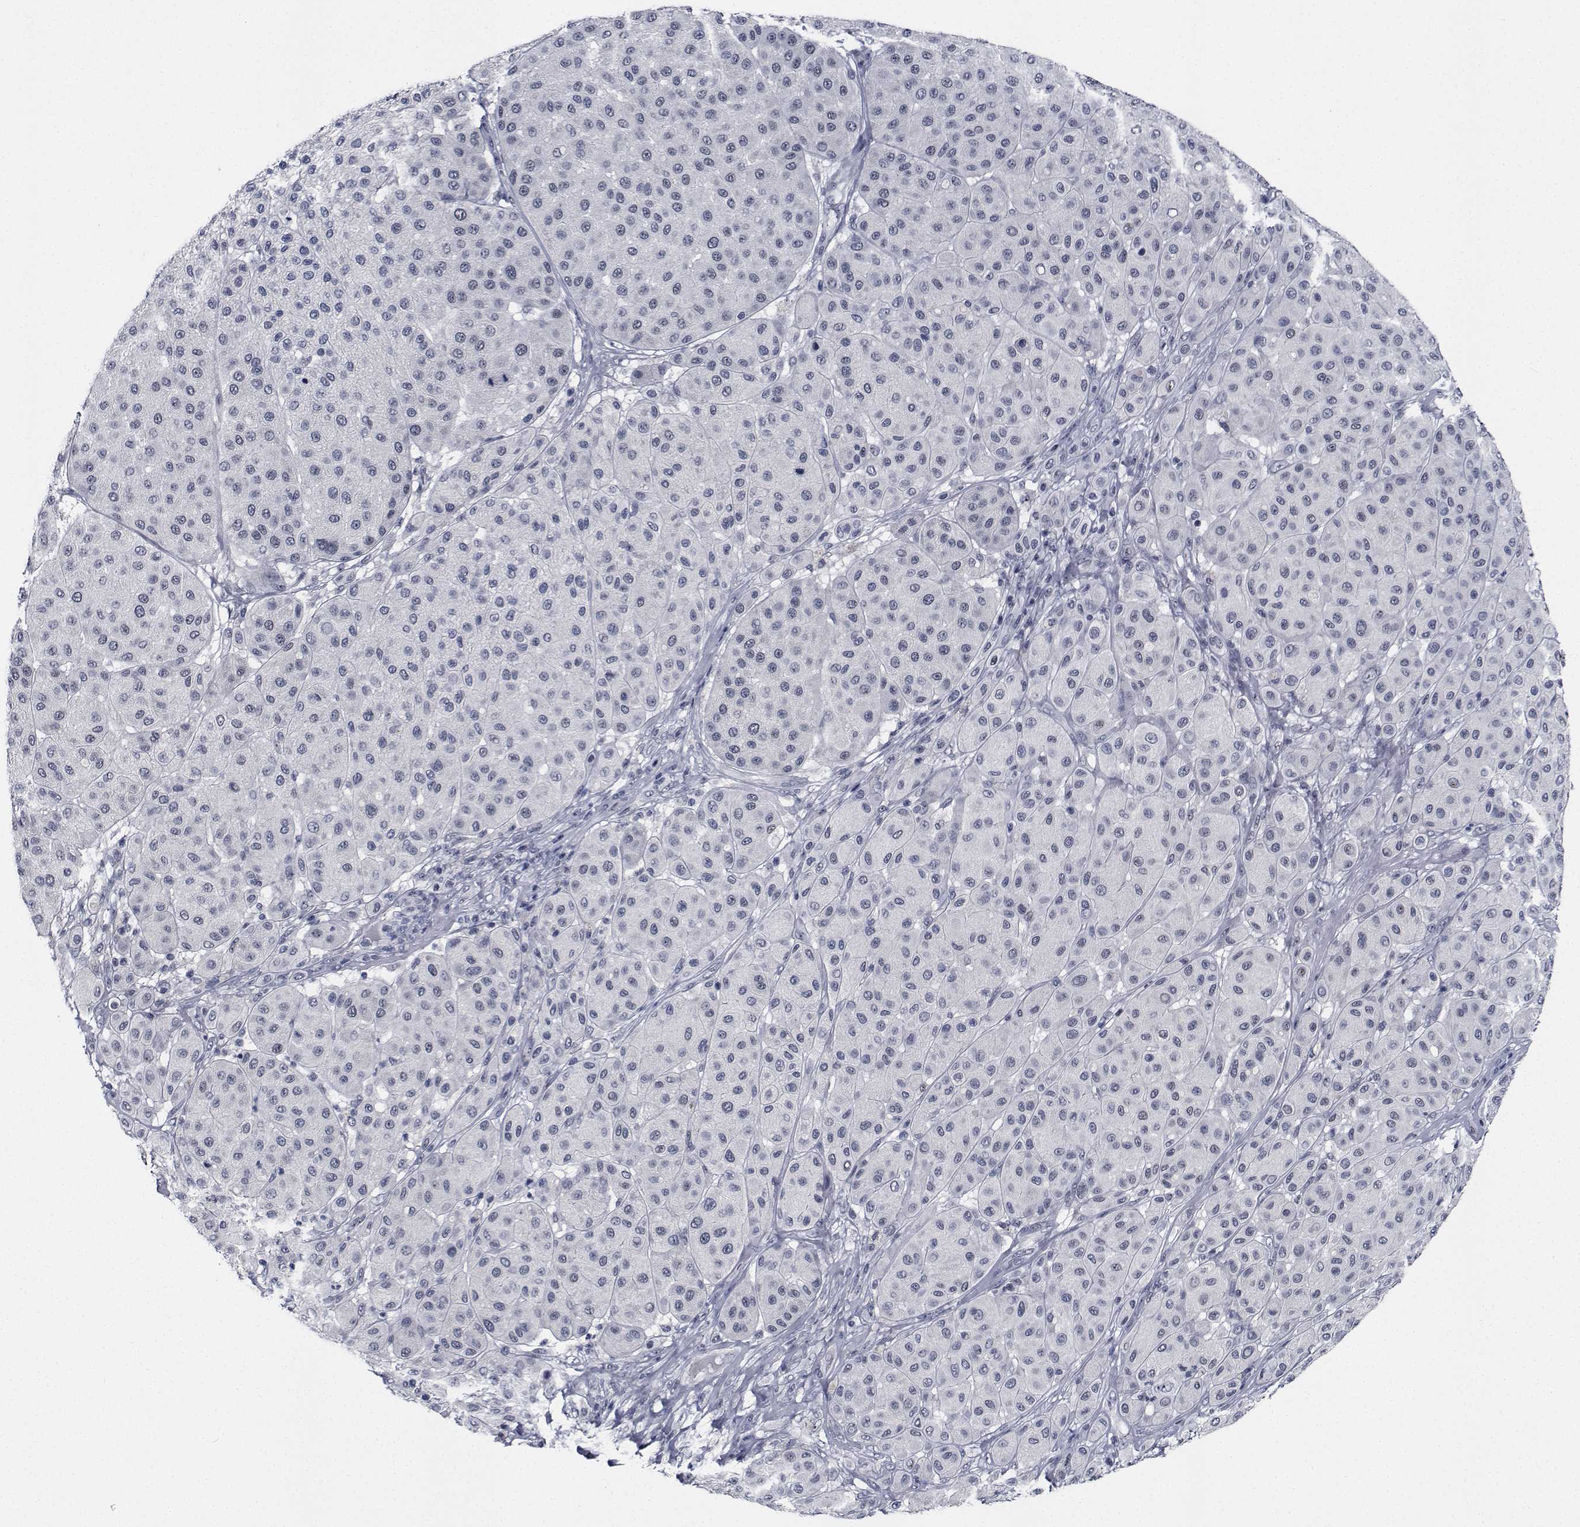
{"staining": {"intensity": "negative", "quantity": "none", "location": "none"}, "tissue": "melanoma", "cell_type": "Tumor cells", "image_type": "cancer", "snomed": [{"axis": "morphology", "description": "Malignant melanoma, Metastatic site"}, {"axis": "topography", "description": "Smooth muscle"}], "caption": "Immunohistochemistry (IHC) image of human melanoma stained for a protein (brown), which shows no positivity in tumor cells.", "gene": "NVL", "patient": {"sex": "male", "age": 41}}